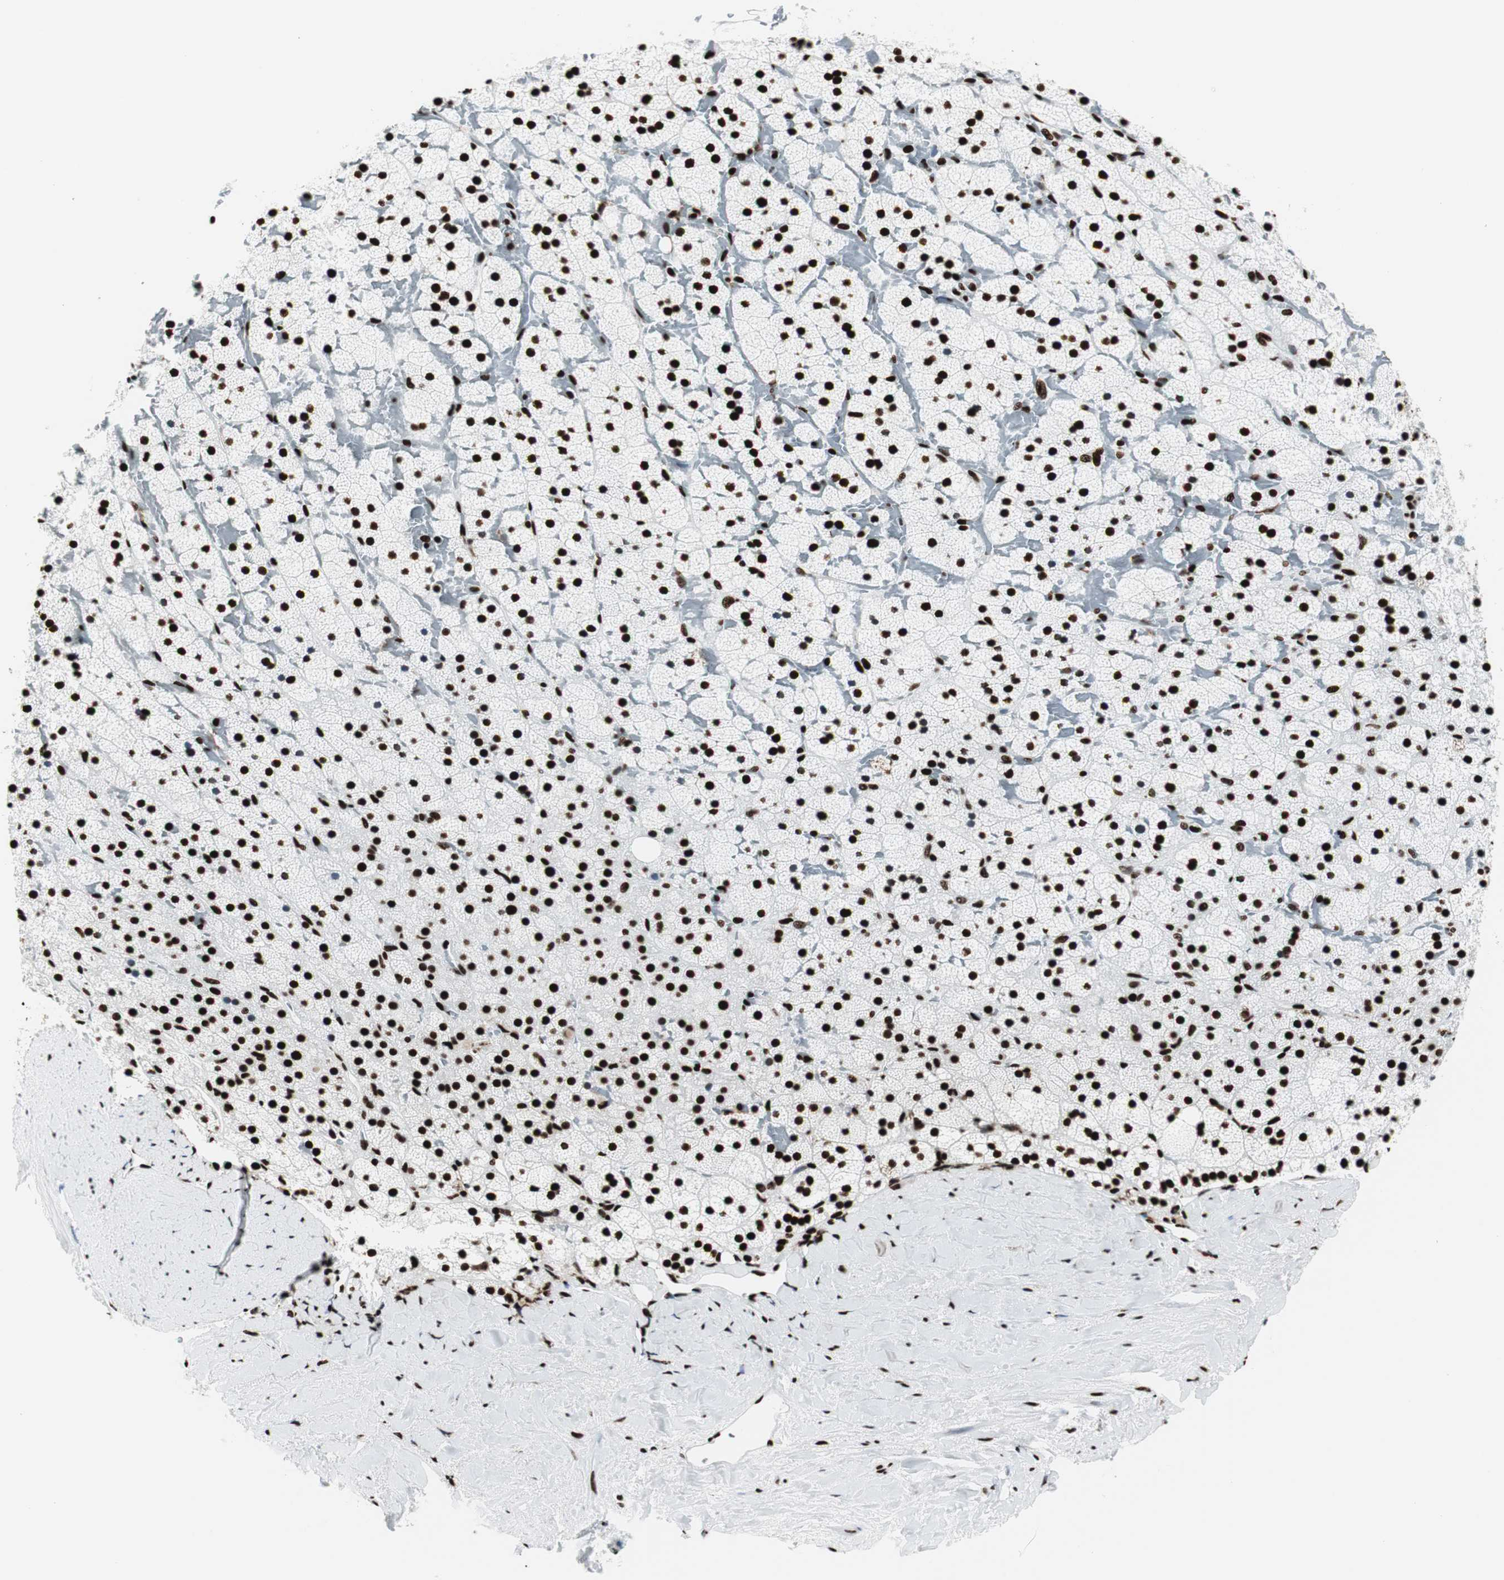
{"staining": {"intensity": "strong", "quantity": ">75%", "location": "nuclear"}, "tissue": "adrenal gland", "cell_type": "Glandular cells", "image_type": "normal", "snomed": [{"axis": "morphology", "description": "Normal tissue, NOS"}, {"axis": "topography", "description": "Adrenal gland"}], "caption": "This is a photomicrograph of IHC staining of normal adrenal gland, which shows strong staining in the nuclear of glandular cells.", "gene": "NCL", "patient": {"sex": "male", "age": 35}}